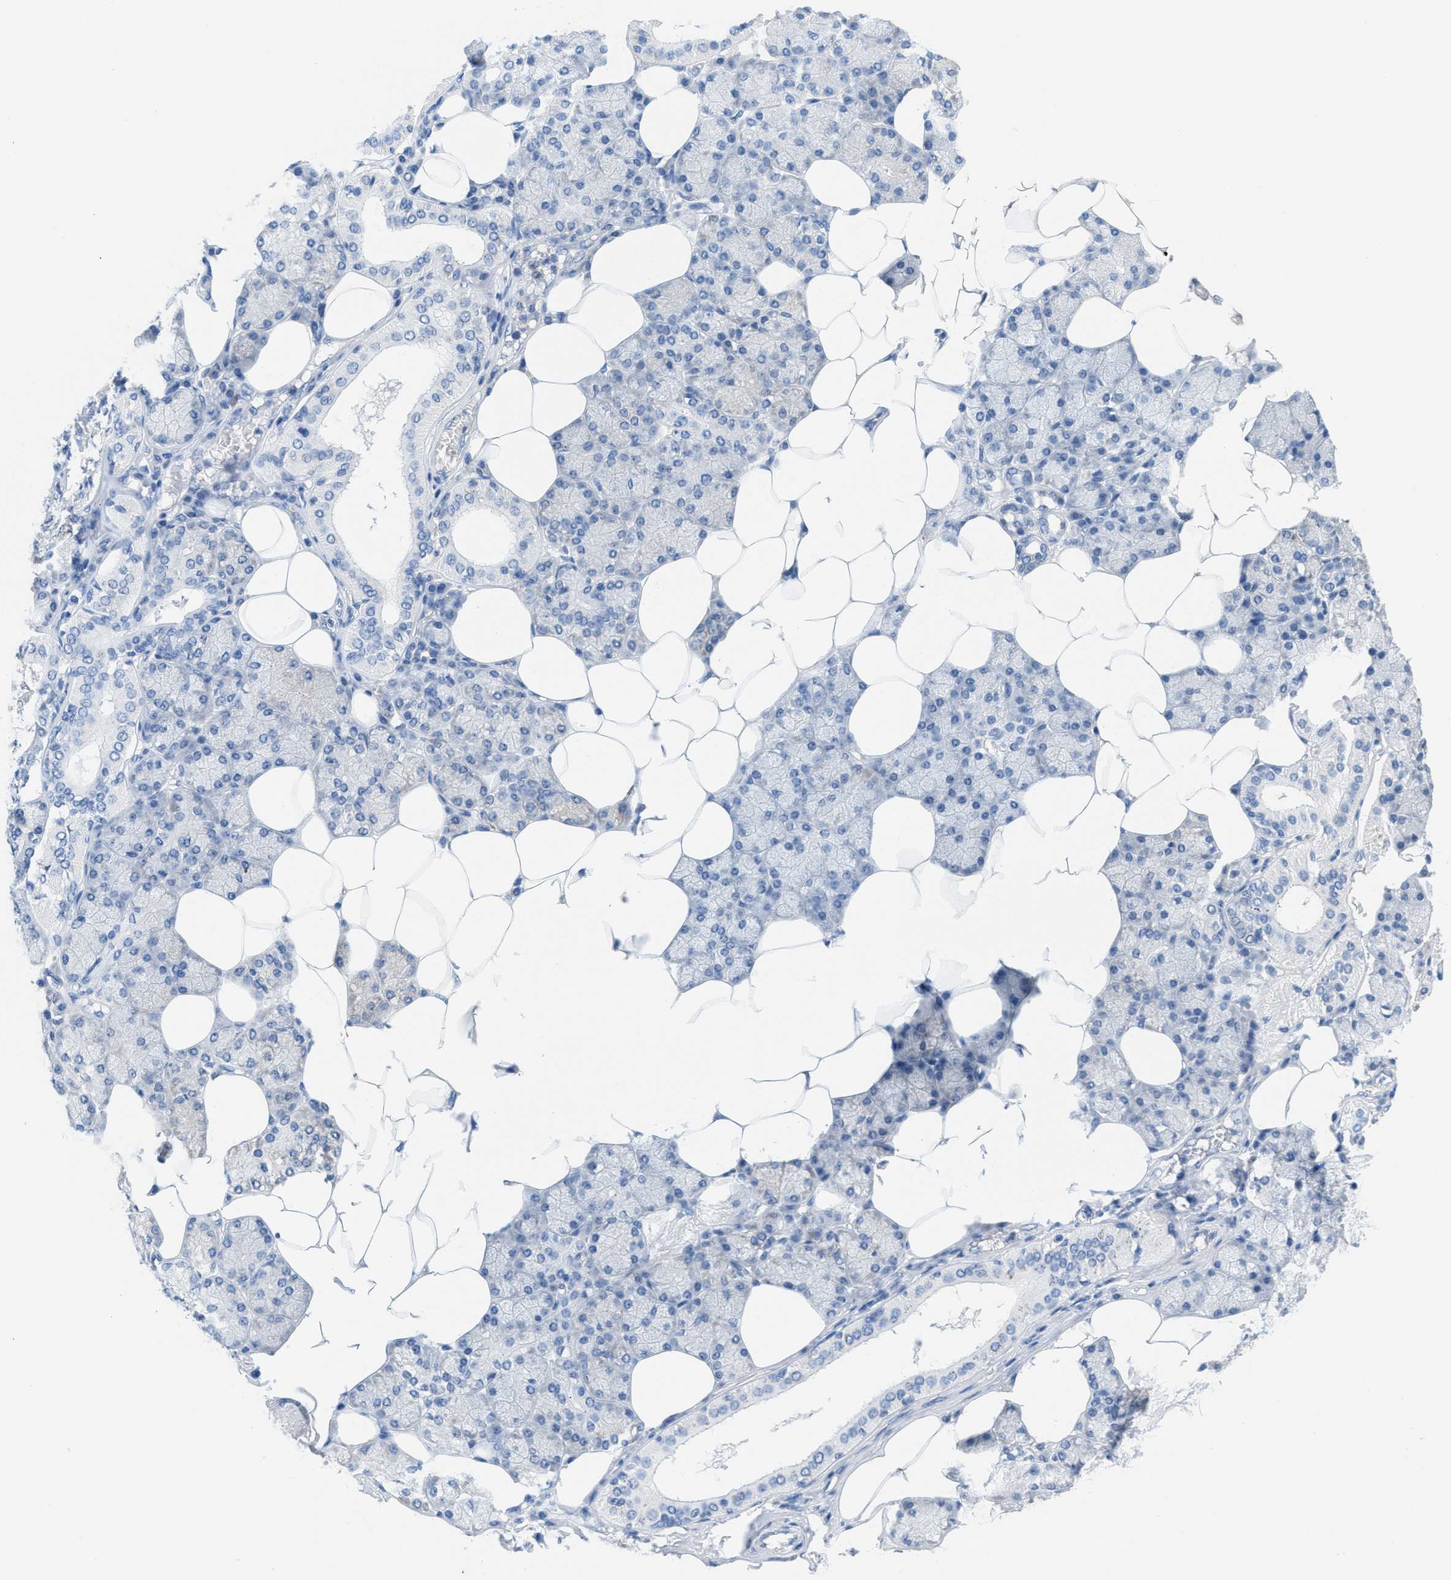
{"staining": {"intensity": "weak", "quantity": "25%-75%", "location": "cytoplasmic/membranous"}, "tissue": "salivary gland", "cell_type": "Glandular cells", "image_type": "normal", "snomed": [{"axis": "morphology", "description": "Normal tissue, NOS"}, {"axis": "topography", "description": "Salivary gland"}], "caption": "A high-resolution micrograph shows immunohistochemistry staining of benign salivary gland, which displays weak cytoplasmic/membranous positivity in about 25%-75% of glandular cells.", "gene": "PTDSS1", "patient": {"sex": "male", "age": 62}}